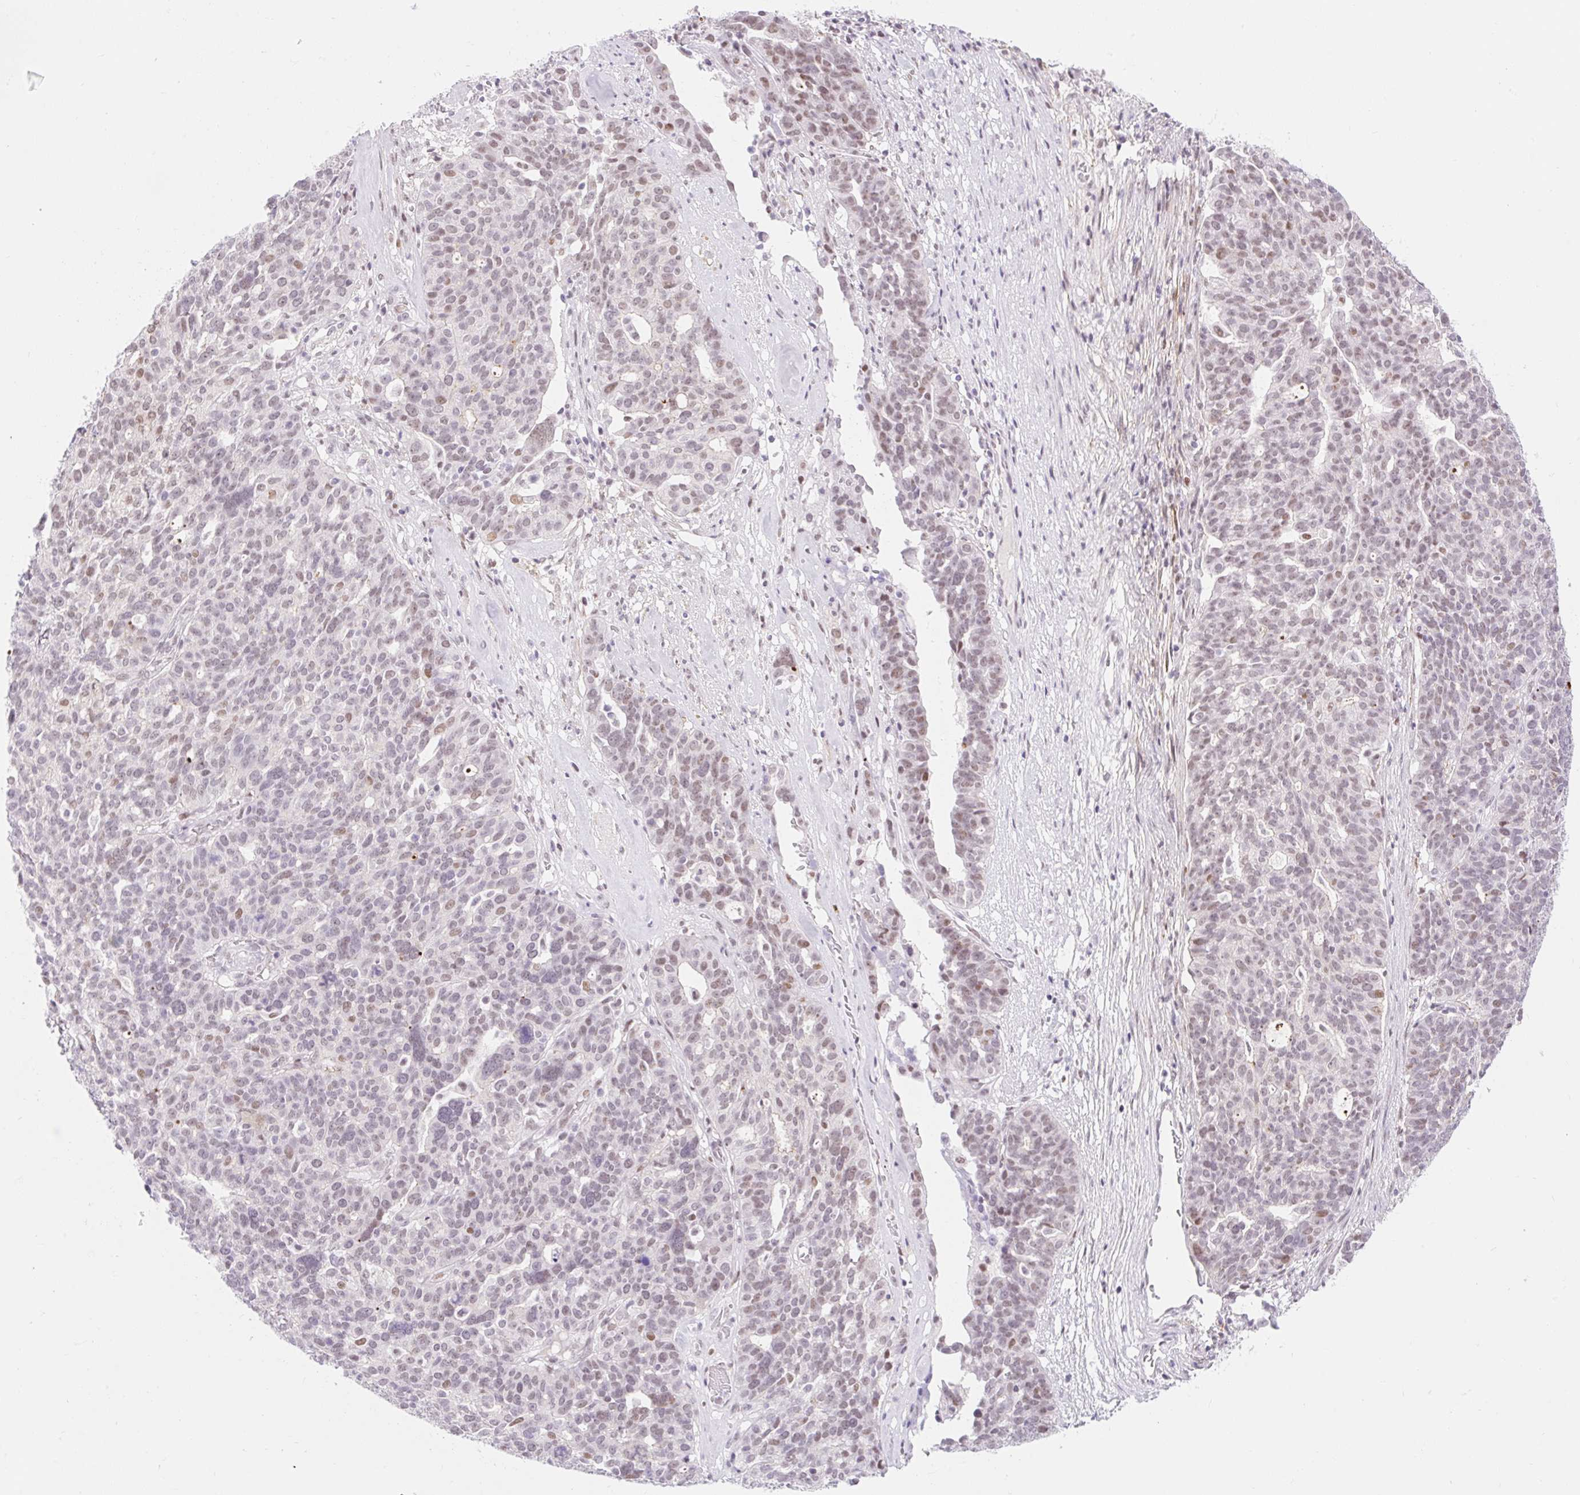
{"staining": {"intensity": "moderate", "quantity": "<25%", "location": "nuclear"}, "tissue": "ovarian cancer", "cell_type": "Tumor cells", "image_type": "cancer", "snomed": [{"axis": "morphology", "description": "Cystadenocarcinoma, serous, NOS"}, {"axis": "topography", "description": "Ovary"}], "caption": "Human ovarian cancer stained for a protein (brown) demonstrates moderate nuclear positive staining in approximately <25% of tumor cells.", "gene": "H2BW1", "patient": {"sex": "female", "age": 59}}